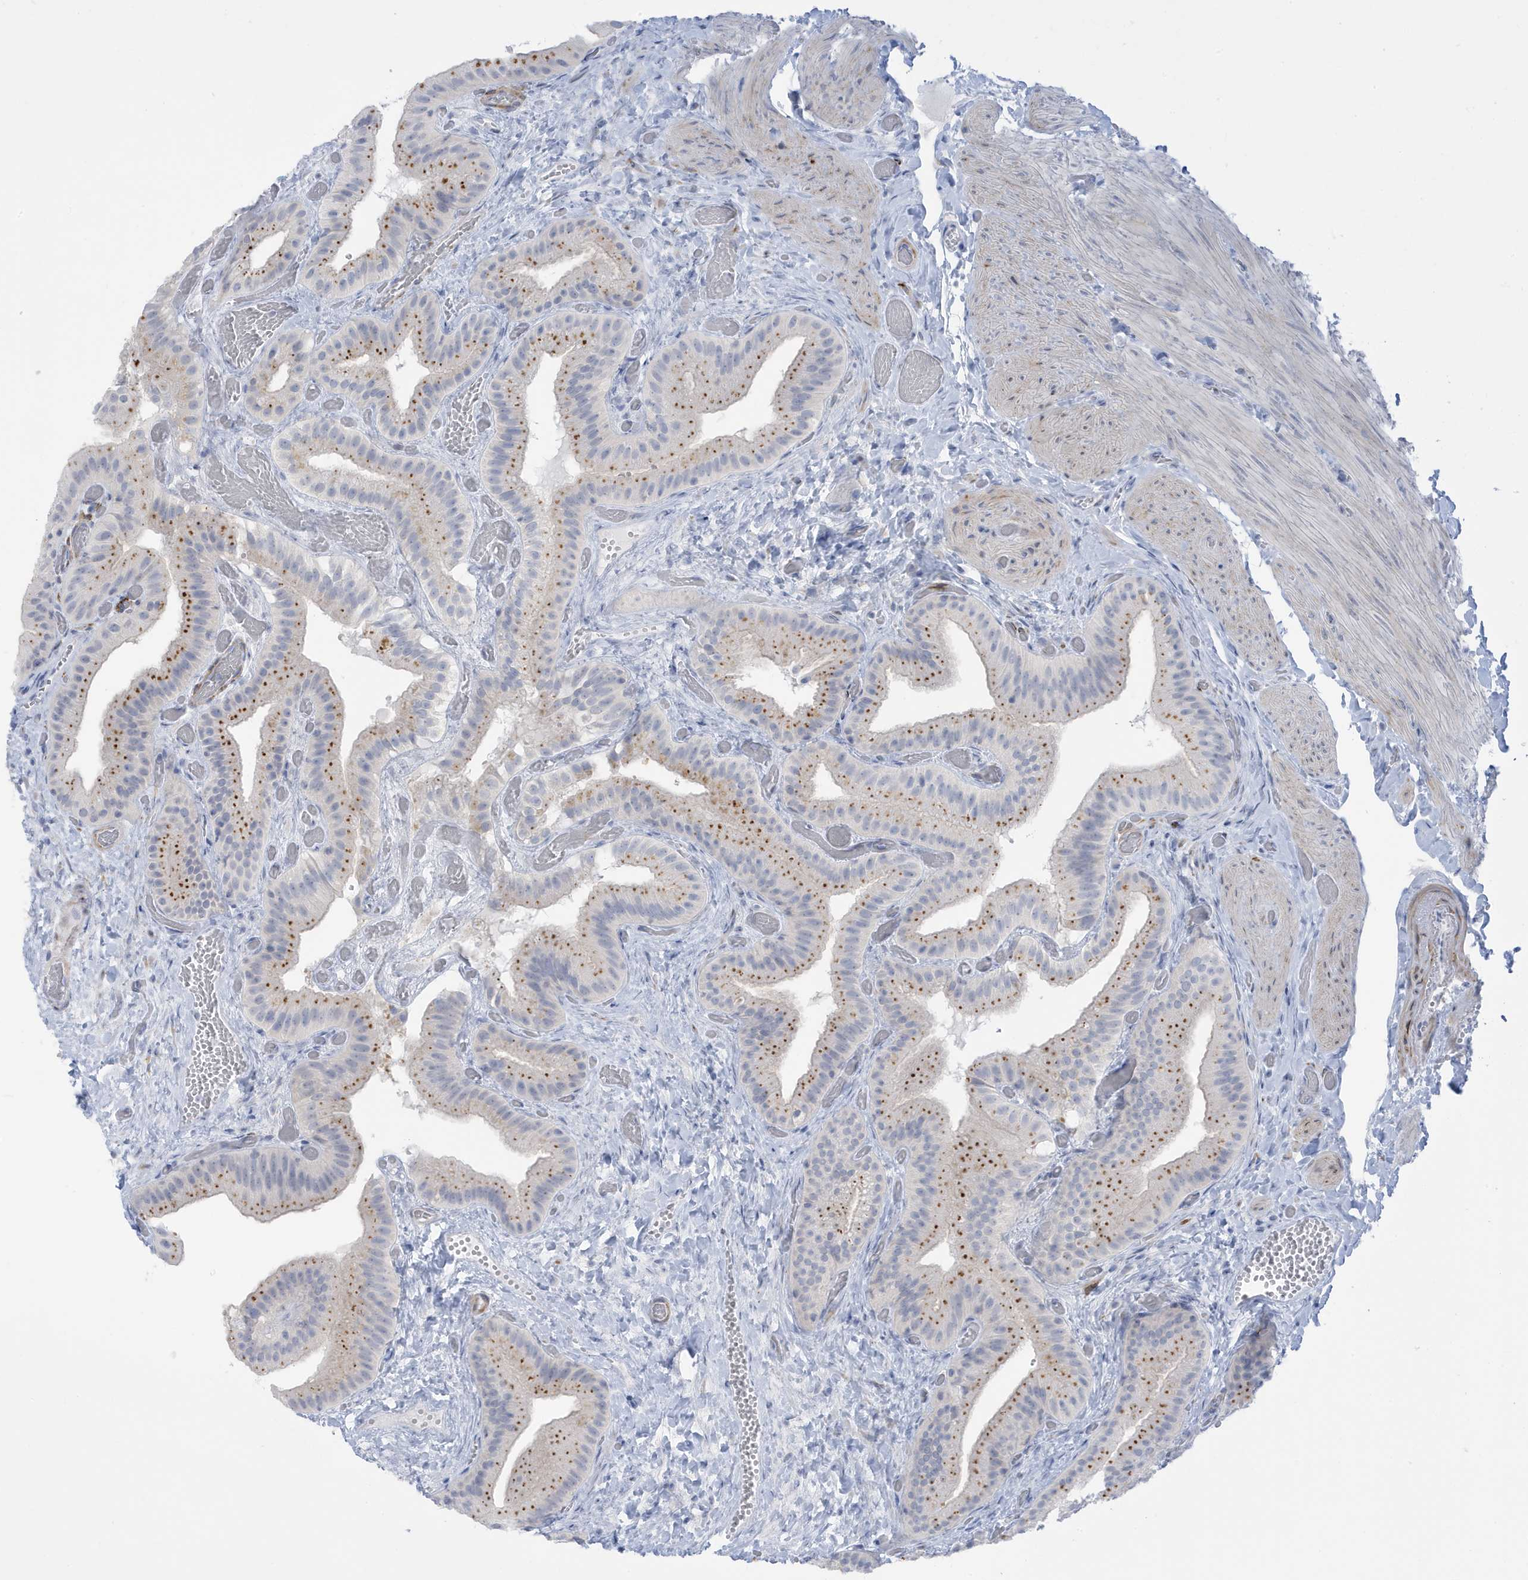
{"staining": {"intensity": "strong", "quantity": "<25%", "location": "cytoplasmic/membranous"}, "tissue": "gallbladder", "cell_type": "Glandular cells", "image_type": "normal", "snomed": [{"axis": "morphology", "description": "Normal tissue, NOS"}, {"axis": "topography", "description": "Gallbladder"}], "caption": "IHC photomicrograph of benign gallbladder: human gallbladder stained using IHC shows medium levels of strong protein expression localized specifically in the cytoplasmic/membranous of glandular cells, appearing as a cytoplasmic/membranous brown color.", "gene": "PERM1", "patient": {"sex": "female", "age": 64}}